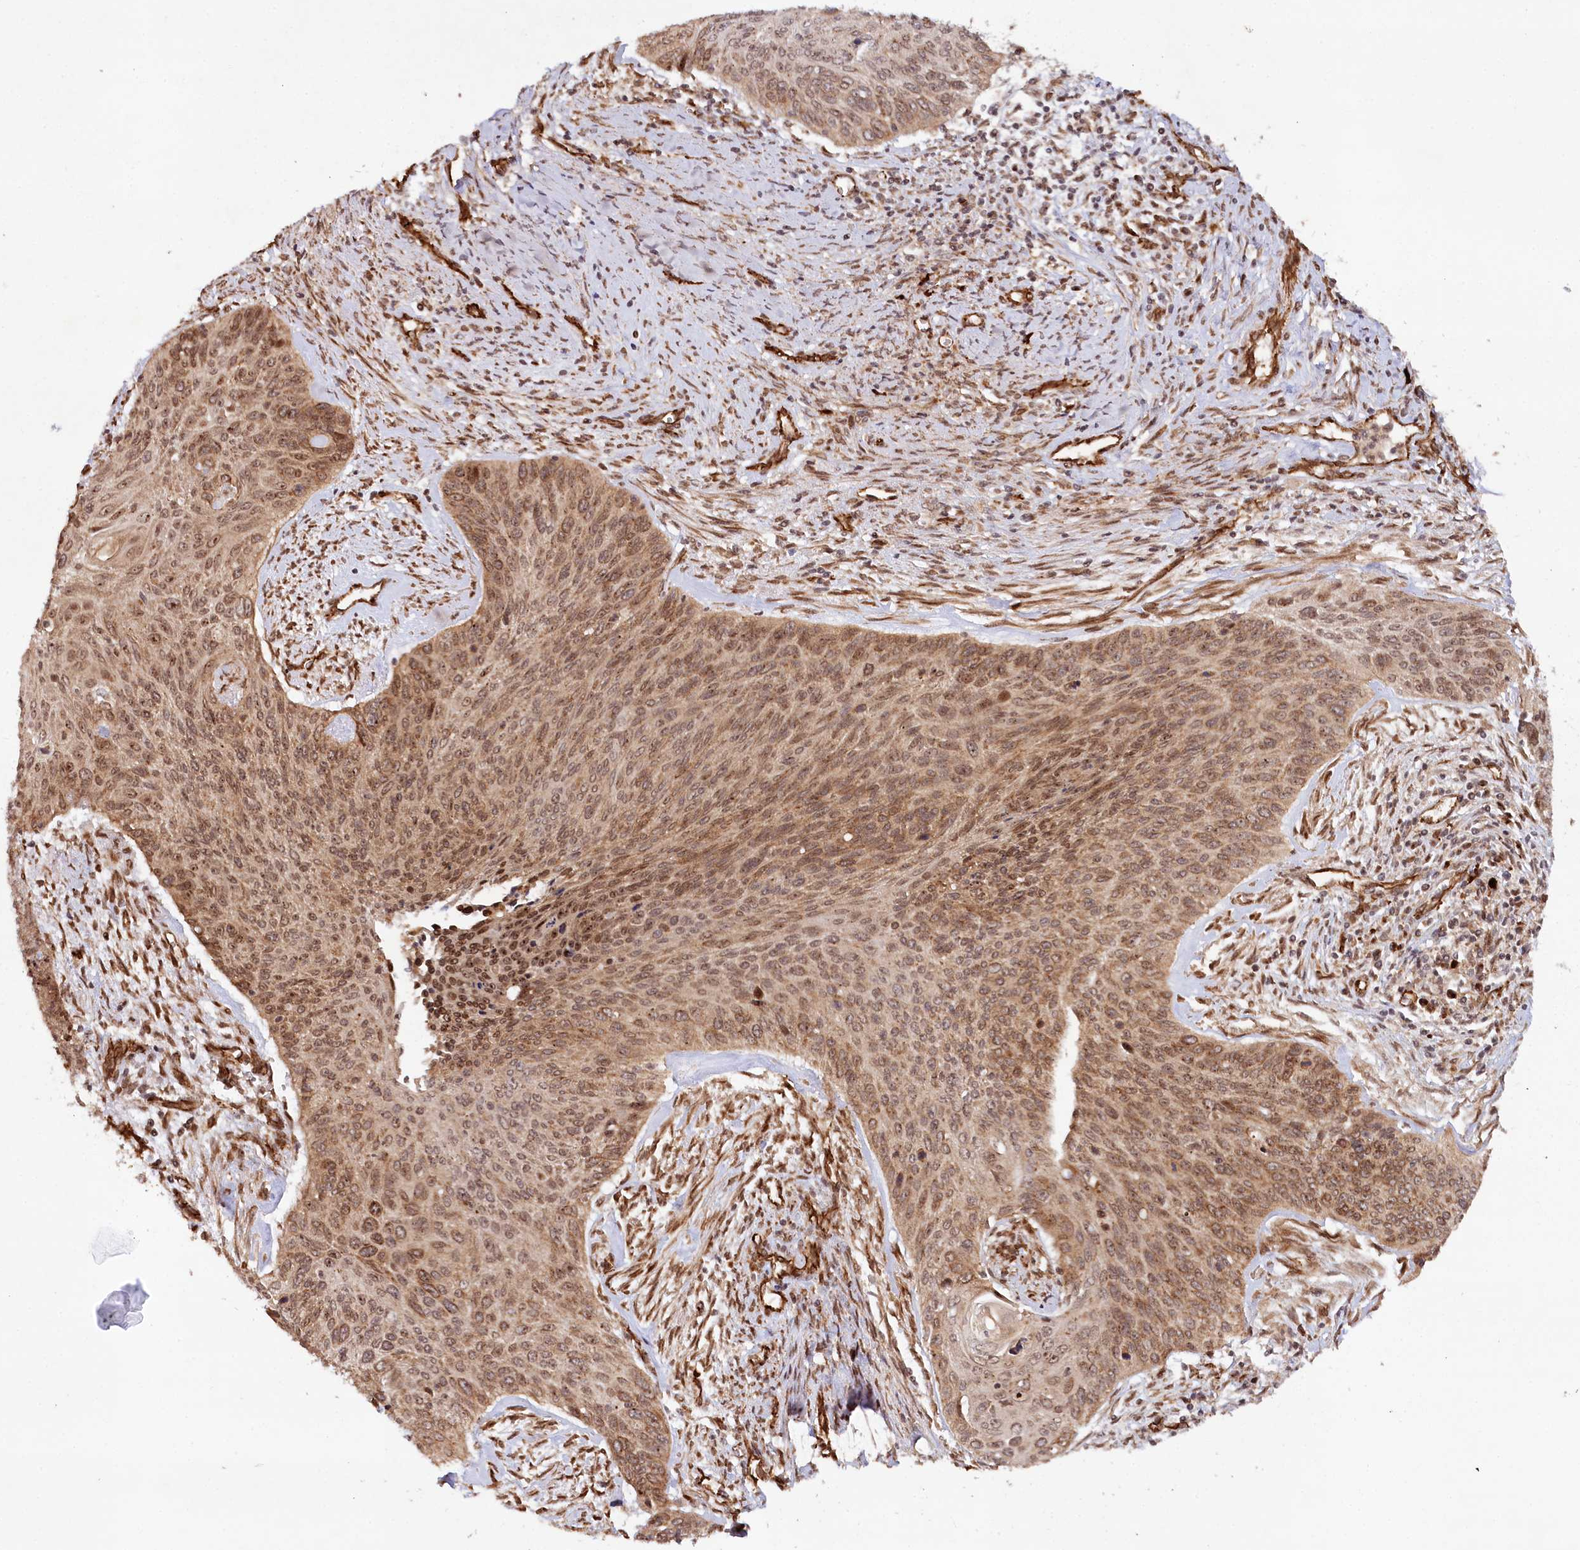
{"staining": {"intensity": "moderate", "quantity": ">75%", "location": "cytoplasmic/membranous,nuclear"}, "tissue": "cervical cancer", "cell_type": "Tumor cells", "image_type": "cancer", "snomed": [{"axis": "morphology", "description": "Squamous cell carcinoma, NOS"}, {"axis": "topography", "description": "Cervix"}], "caption": "This photomicrograph demonstrates immunohistochemistry (IHC) staining of cervical cancer (squamous cell carcinoma), with medium moderate cytoplasmic/membranous and nuclear positivity in about >75% of tumor cells.", "gene": "ALKBH8", "patient": {"sex": "female", "age": 55}}